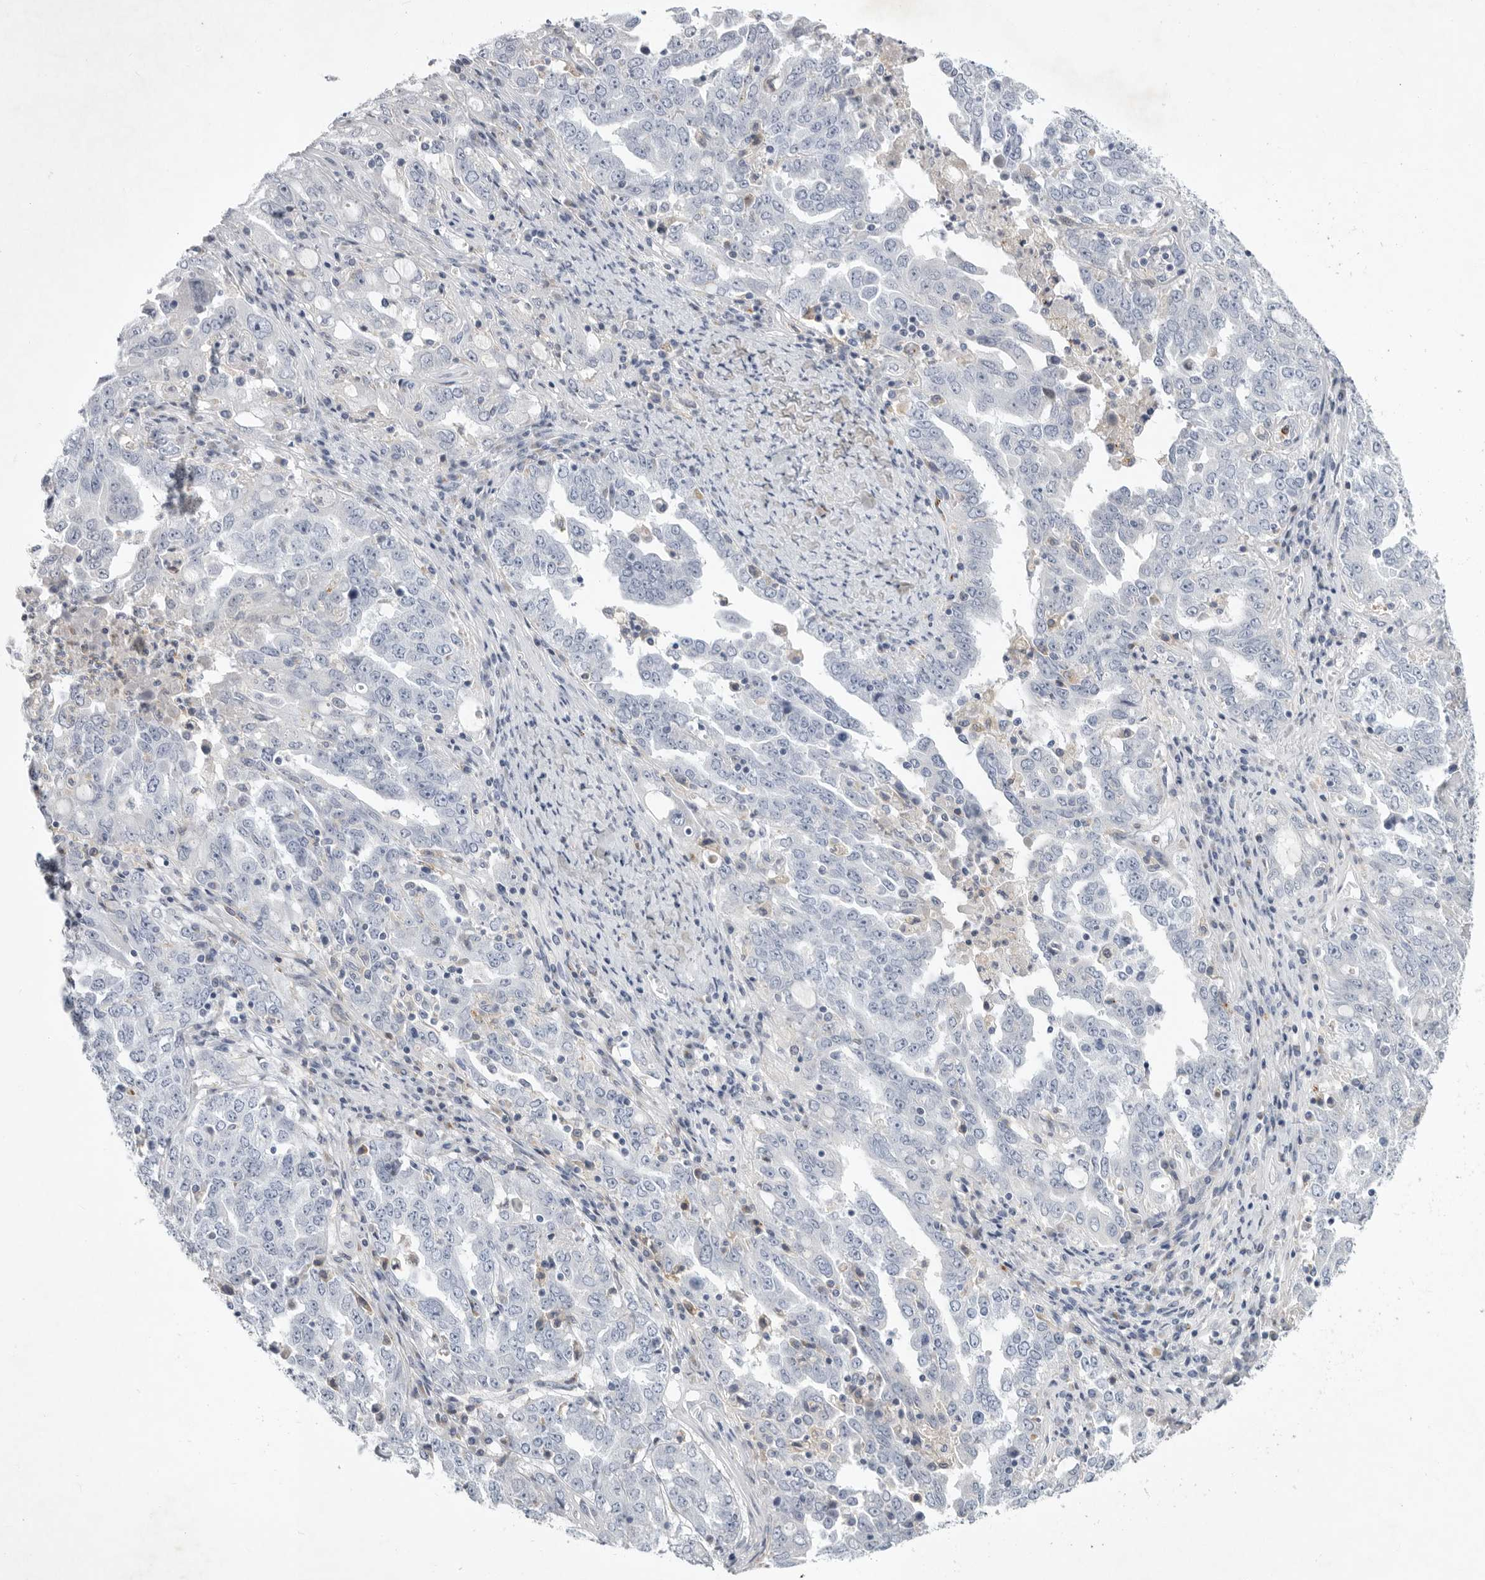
{"staining": {"intensity": "negative", "quantity": "none", "location": "none"}, "tissue": "ovarian cancer", "cell_type": "Tumor cells", "image_type": "cancer", "snomed": [{"axis": "morphology", "description": "Carcinoma, endometroid"}, {"axis": "topography", "description": "Ovary"}], "caption": "This is an immunohistochemistry (IHC) micrograph of human ovarian endometroid carcinoma. There is no staining in tumor cells.", "gene": "SIGLEC10", "patient": {"sex": "female", "age": 62}}